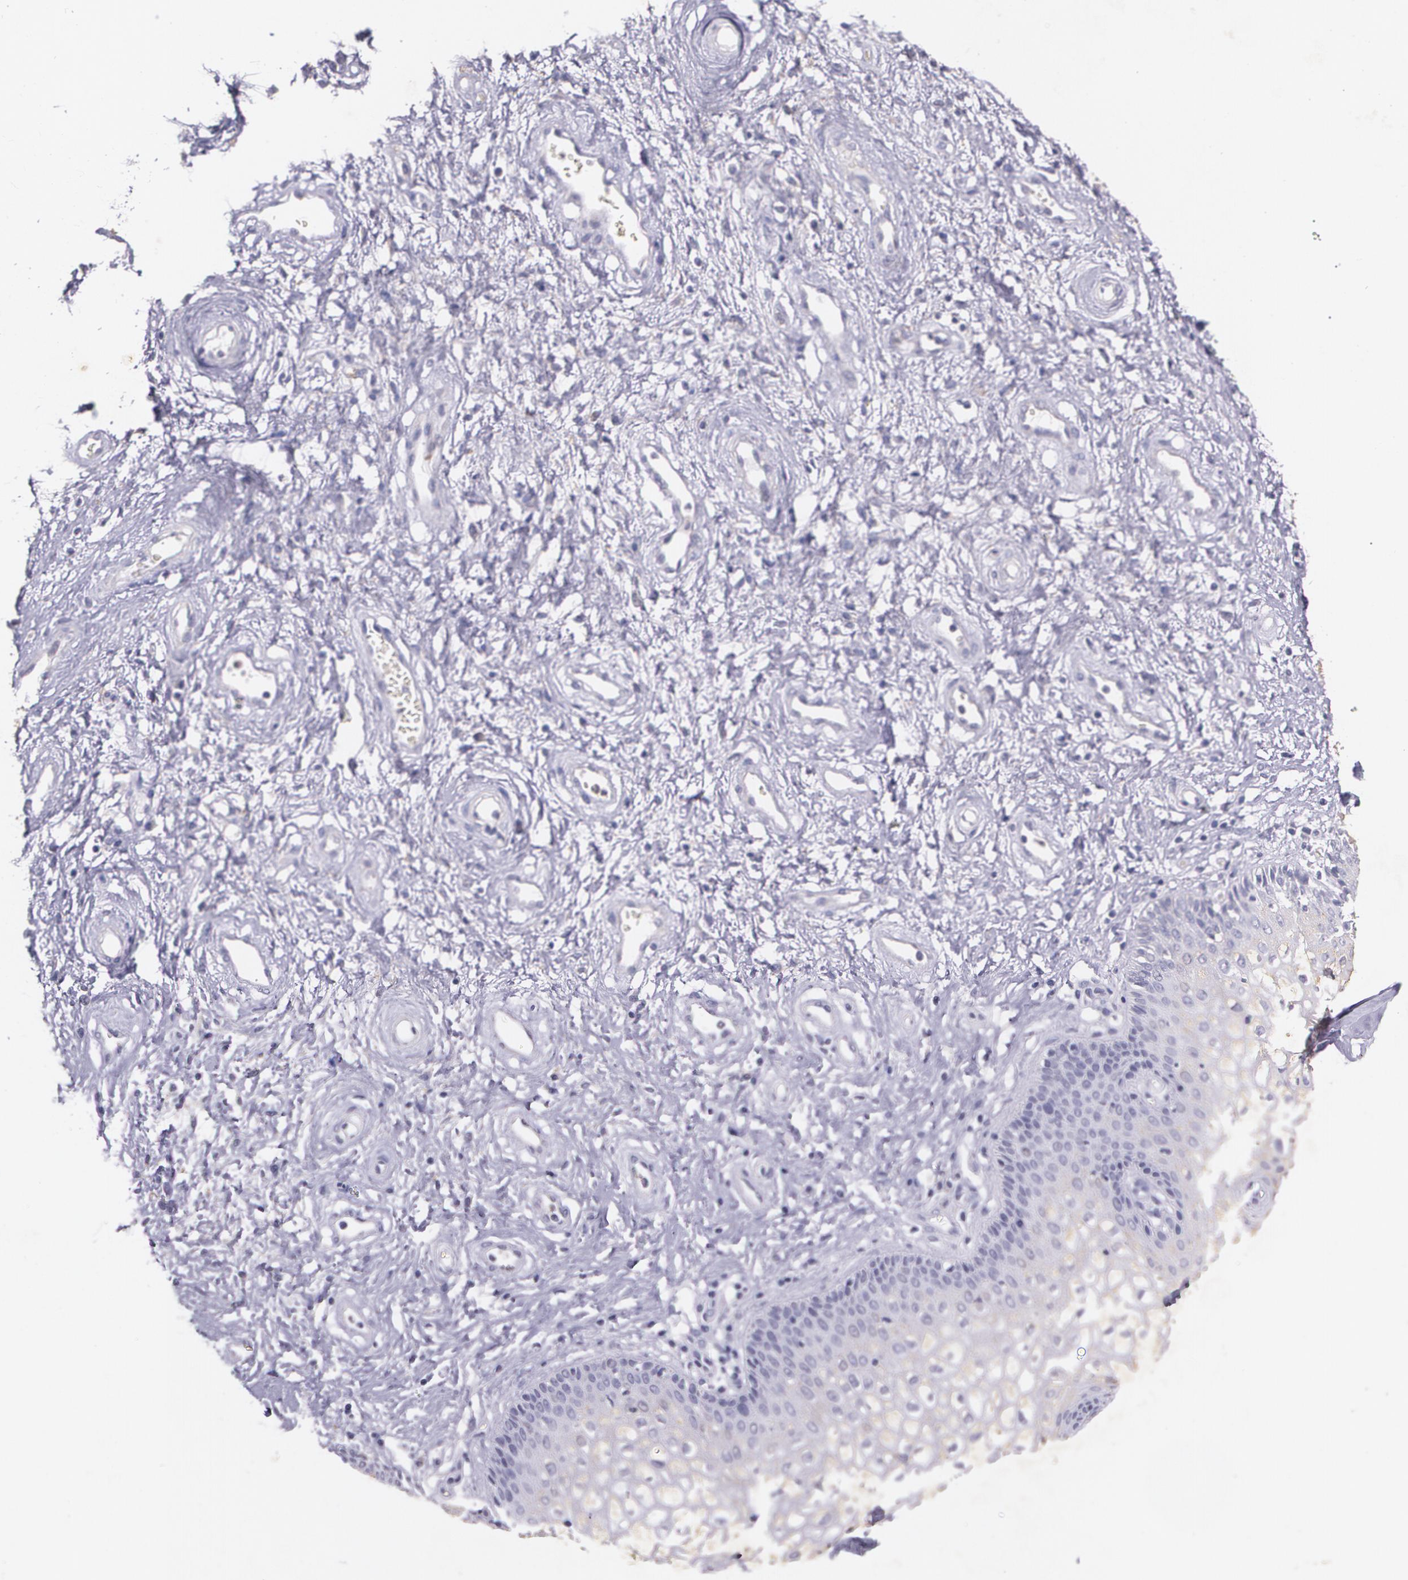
{"staining": {"intensity": "negative", "quantity": "none", "location": "none"}, "tissue": "vagina", "cell_type": "Squamous epithelial cells", "image_type": "normal", "snomed": [{"axis": "morphology", "description": "Normal tissue, NOS"}, {"axis": "topography", "description": "Vagina"}], "caption": "An IHC micrograph of normal vagina is shown. There is no staining in squamous epithelial cells of vagina.", "gene": "TM4SF1", "patient": {"sex": "female", "age": 34}}